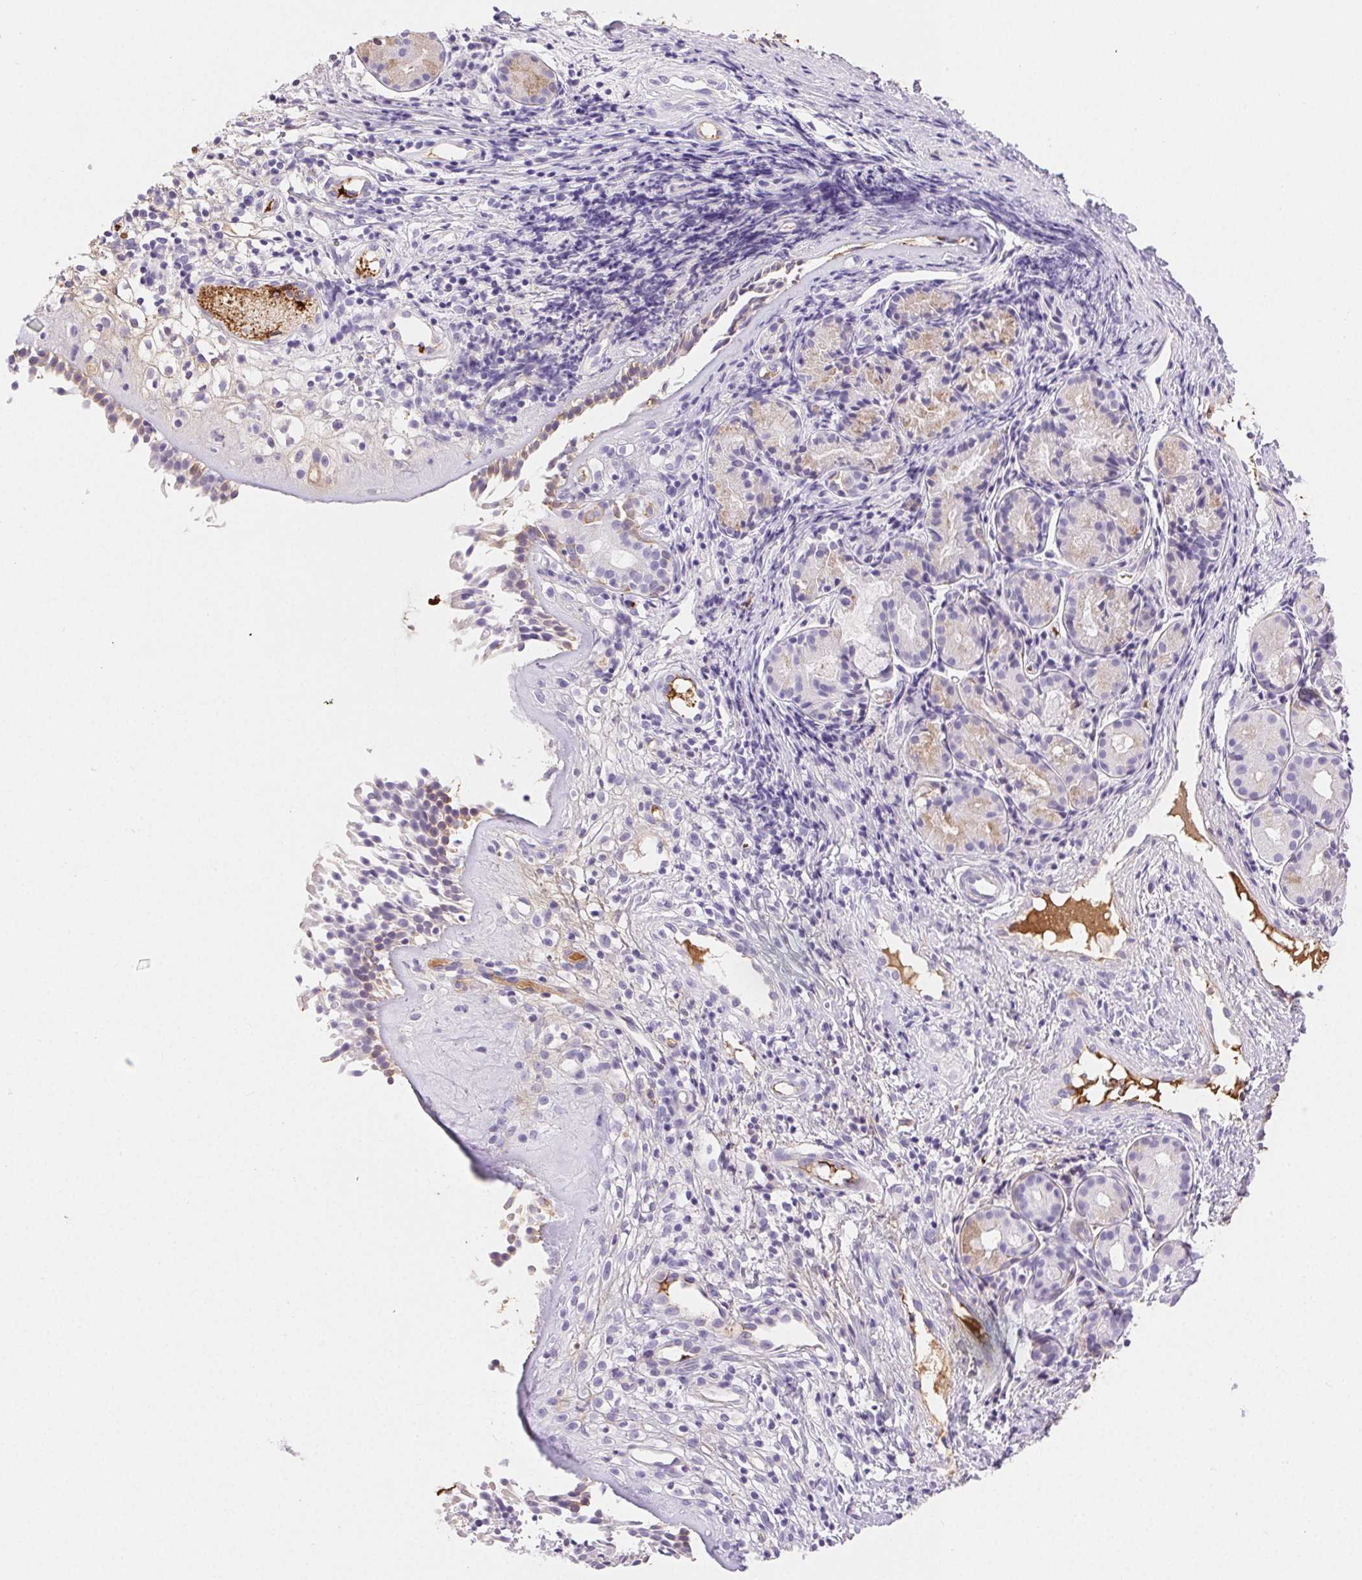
{"staining": {"intensity": "strong", "quantity": "<25%", "location": "cytoplasmic/membranous"}, "tissue": "nasopharynx", "cell_type": "Respiratory epithelial cells", "image_type": "normal", "snomed": [{"axis": "morphology", "description": "Normal tissue, NOS"}, {"axis": "topography", "description": "Nasopharynx"}], "caption": "The photomicrograph exhibits staining of unremarkable nasopharynx, revealing strong cytoplasmic/membranous protein expression (brown color) within respiratory epithelial cells. Nuclei are stained in blue.", "gene": "FGA", "patient": {"sex": "male", "age": 58}}